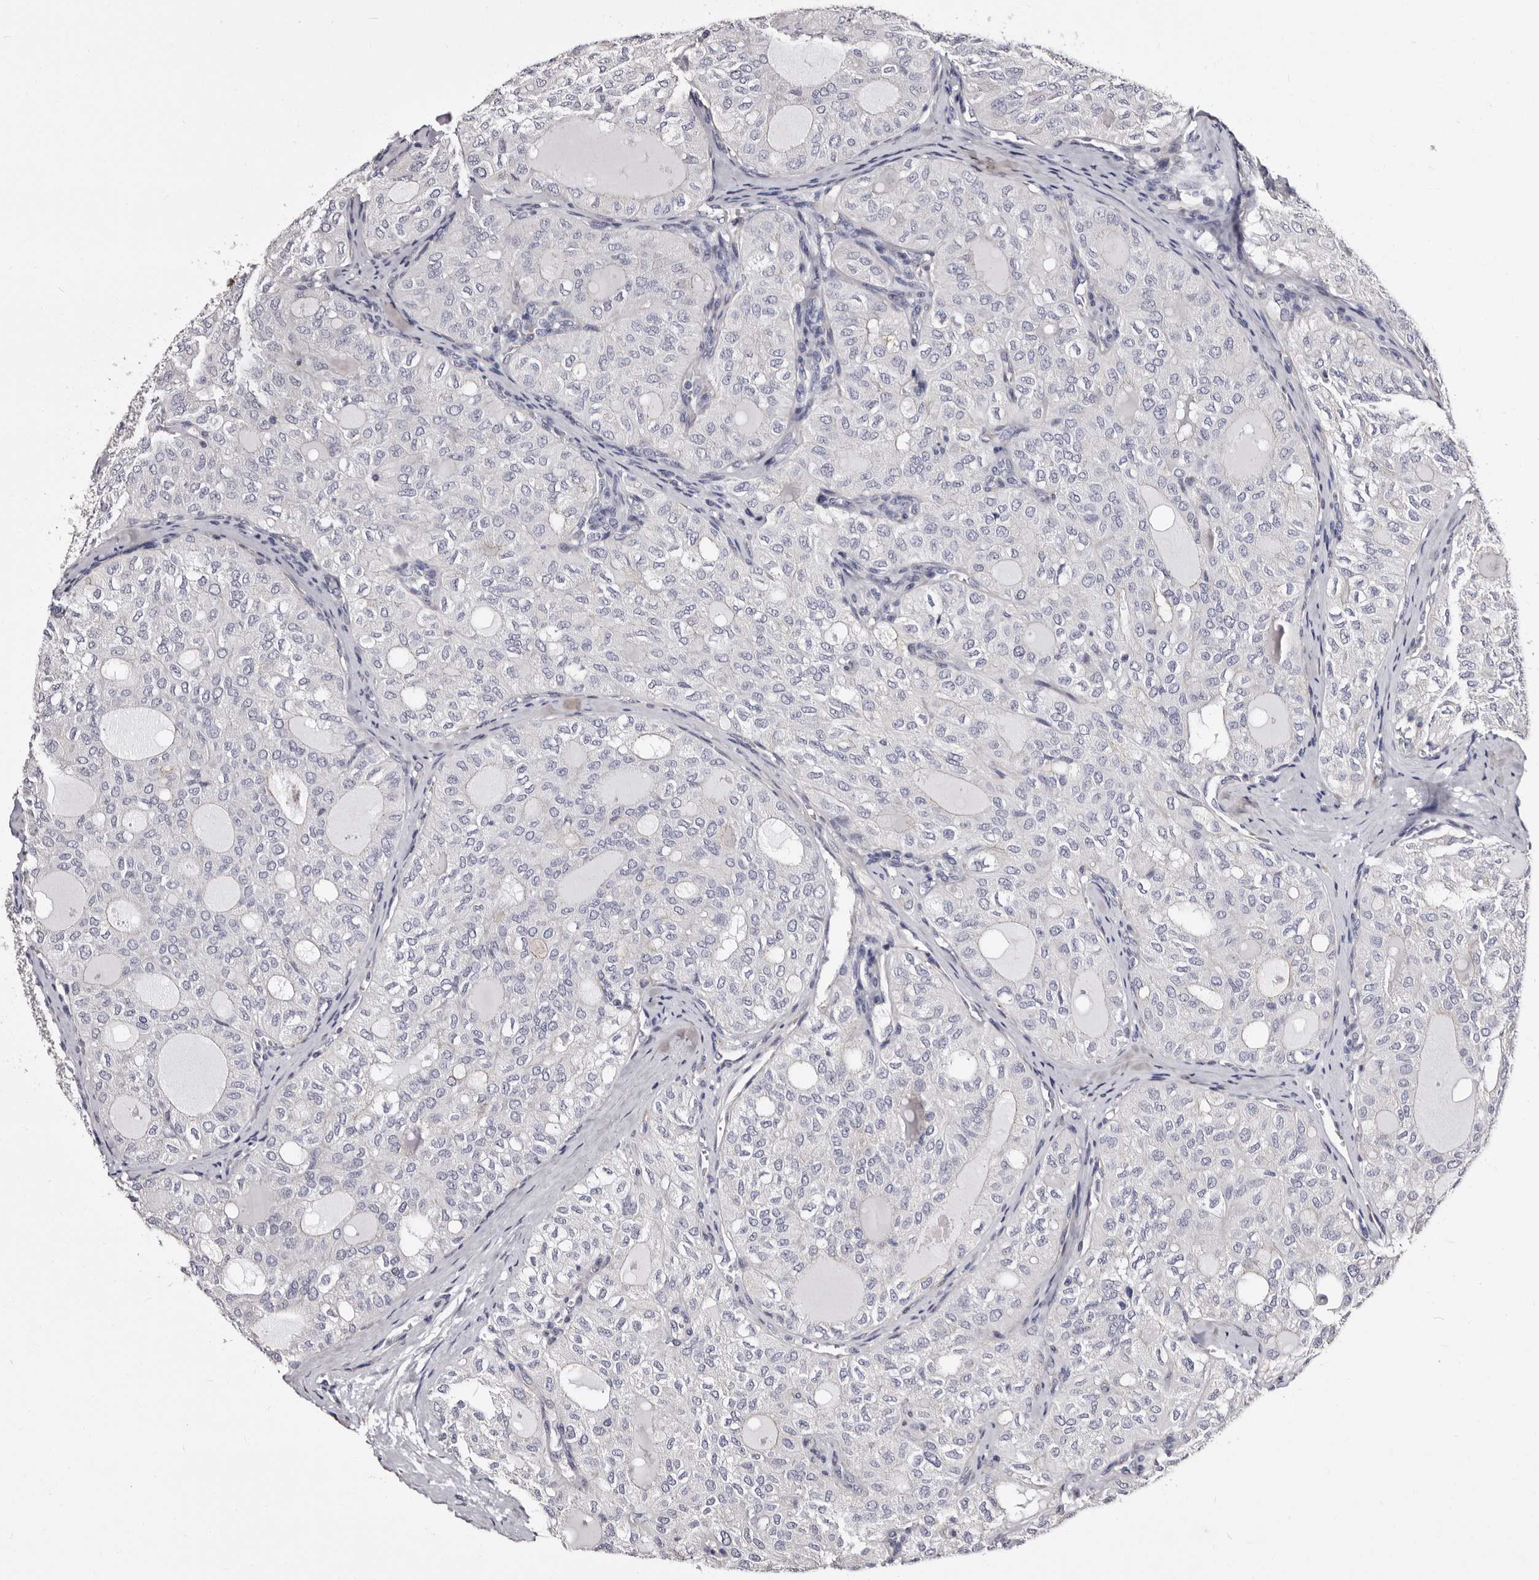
{"staining": {"intensity": "negative", "quantity": "none", "location": "none"}, "tissue": "thyroid cancer", "cell_type": "Tumor cells", "image_type": "cancer", "snomed": [{"axis": "morphology", "description": "Follicular adenoma carcinoma, NOS"}, {"axis": "topography", "description": "Thyroid gland"}], "caption": "Immunohistochemistry (IHC) of human thyroid cancer (follicular adenoma carcinoma) reveals no staining in tumor cells.", "gene": "AUNIP", "patient": {"sex": "male", "age": 75}}